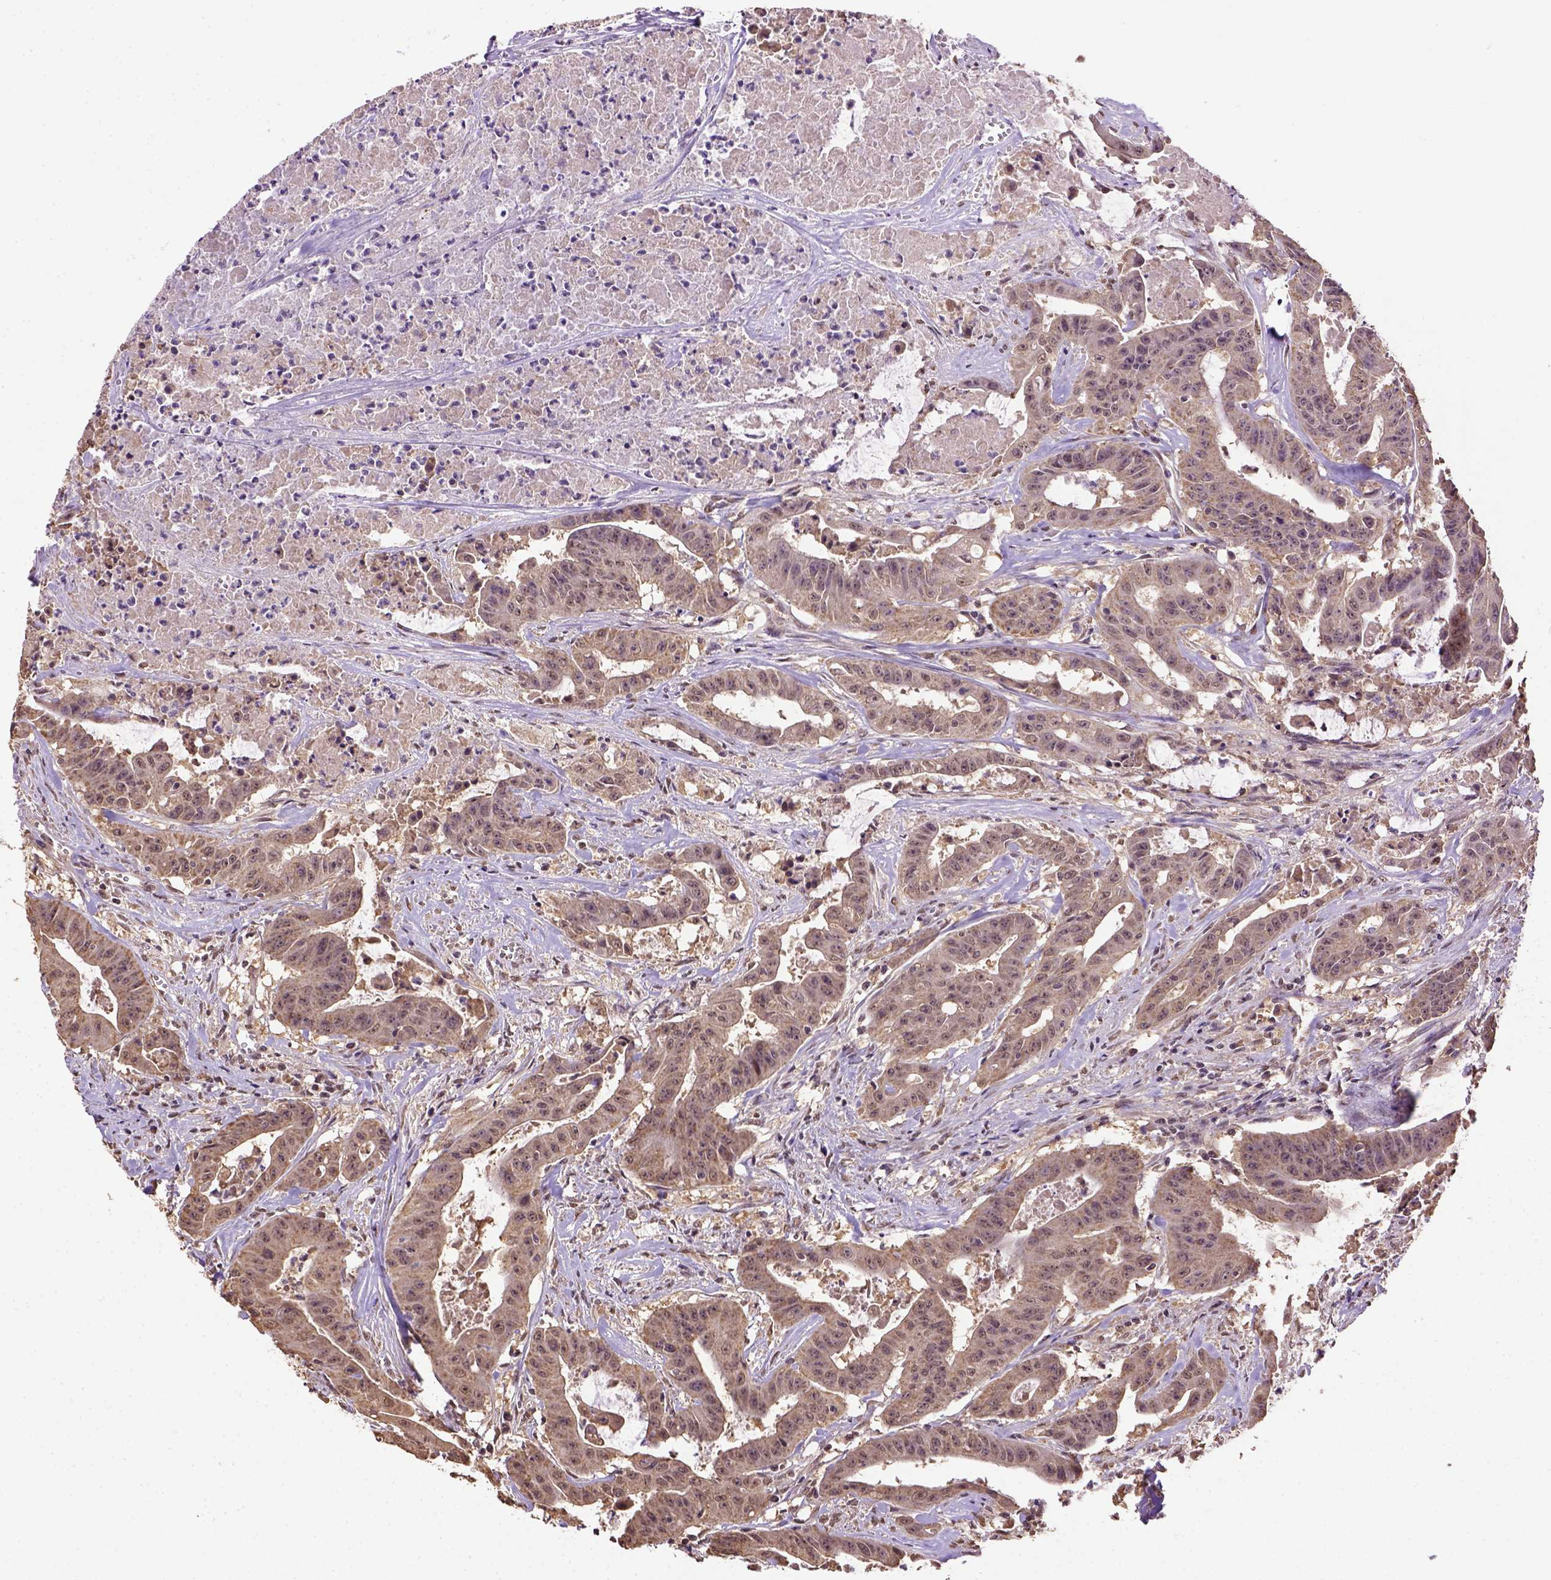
{"staining": {"intensity": "weak", "quantity": ">75%", "location": "cytoplasmic/membranous"}, "tissue": "colorectal cancer", "cell_type": "Tumor cells", "image_type": "cancer", "snomed": [{"axis": "morphology", "description": "Adenocarcinoma, NOS"}, {"axis": "topography", "description": "Colon"}], "caption": "IHC staining of colorectal cancer (adenocarcinoma), which demonstrates low levels of weak cytoplasmic/membranous expression in about >75% of tumor cells indicating weak cytoplasmic/membranous protein staining. The staining was performed using DAB (brown) for protein detection and nuclei were counterstained in hematoxylin (blue).", "gene": "WDR17", "patient": {"sex": "male", "age": 33}}